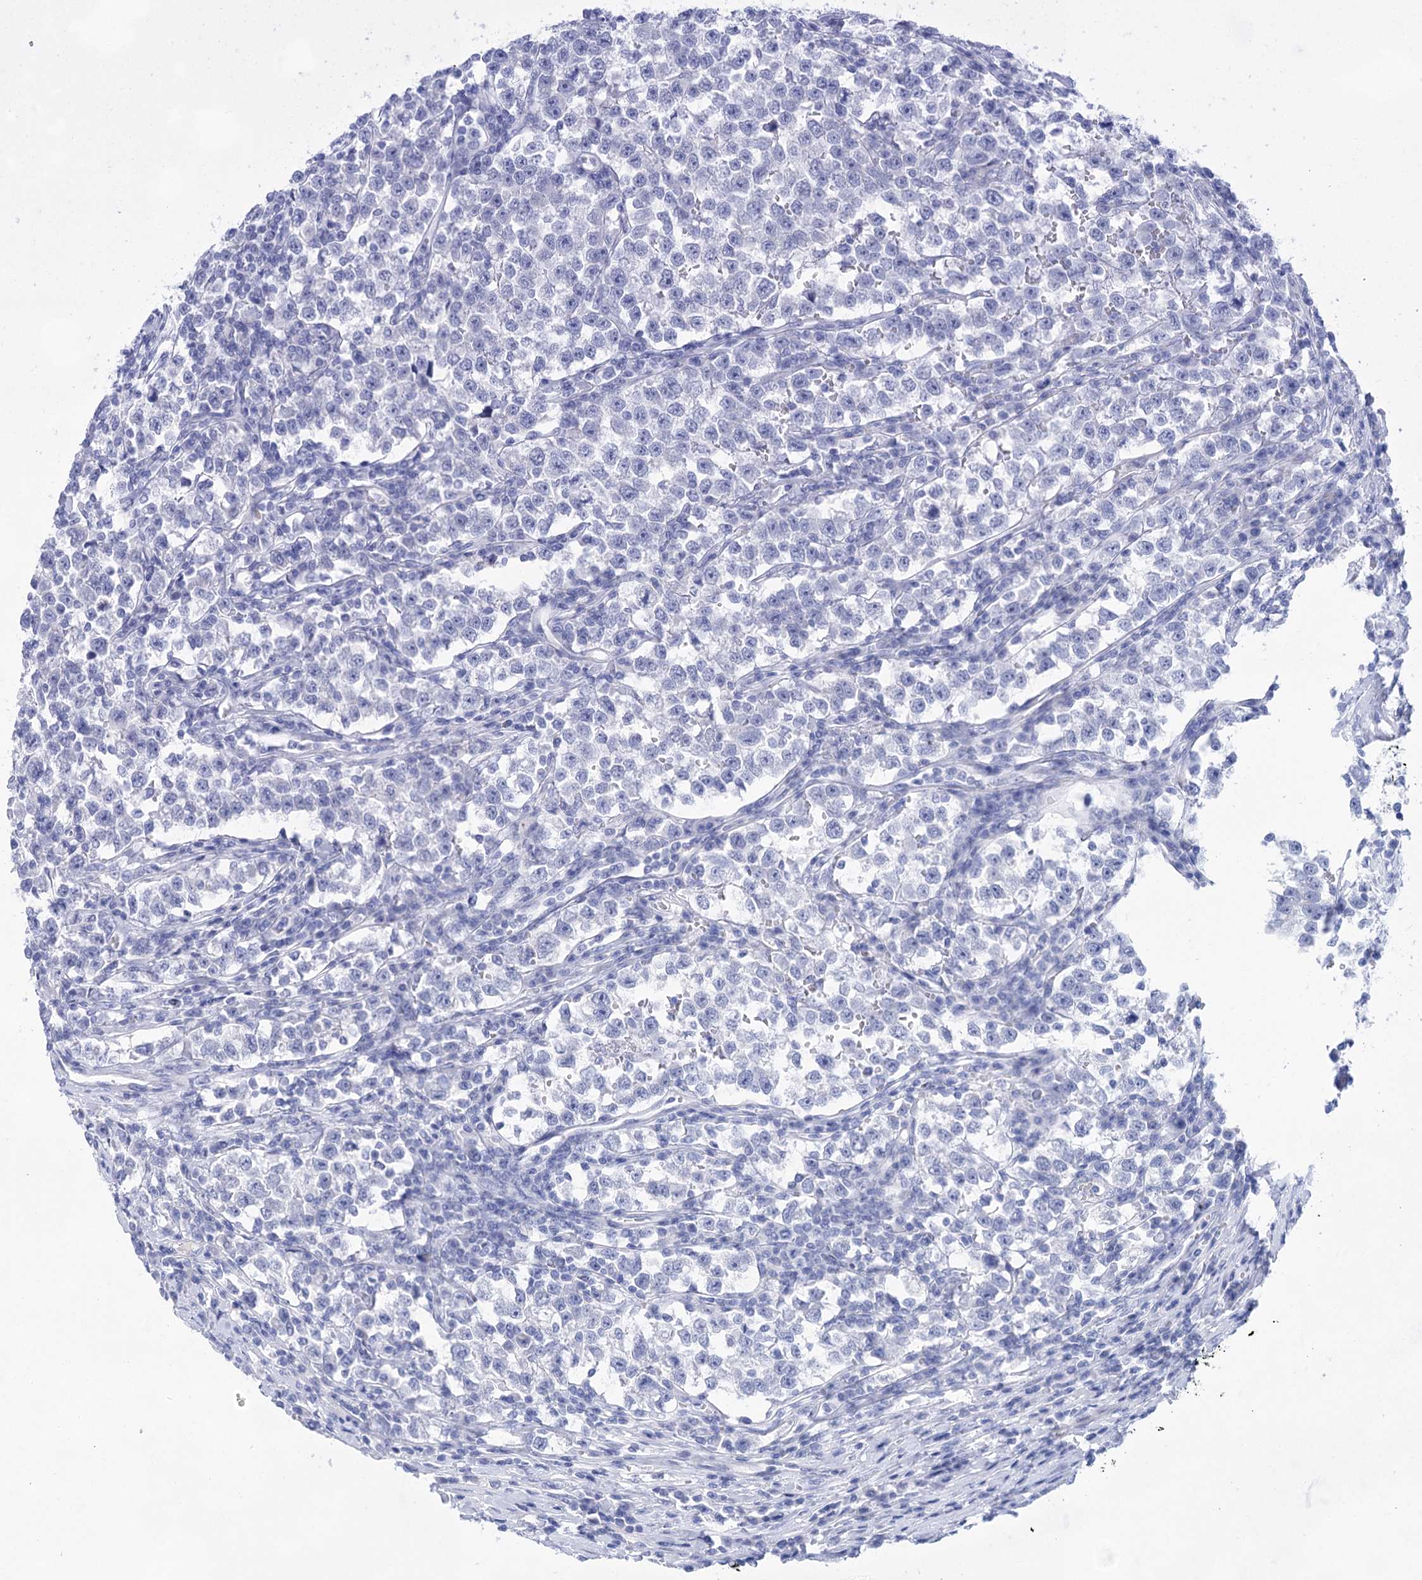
{"staining": {"intensity": "negative", "quantity": "none", "location": "none"}, "tissue": "testis cancer", "cell_type": "Tumor cells", "image_type": "cancer", "snomed": [{"axis": "morphology", "description": "Normal tissue, NOS"}, {"axis": "morphology", "description": "Seminoma, NOS"}, {"axis": "topography", "description": "Testis"}], "caption": "Immunohistochemistry (IHC) of human testis cancer reveals no expression in tumor cells.", "gene": "LALBA", "patient": {"sex": "male", "age": 43}}